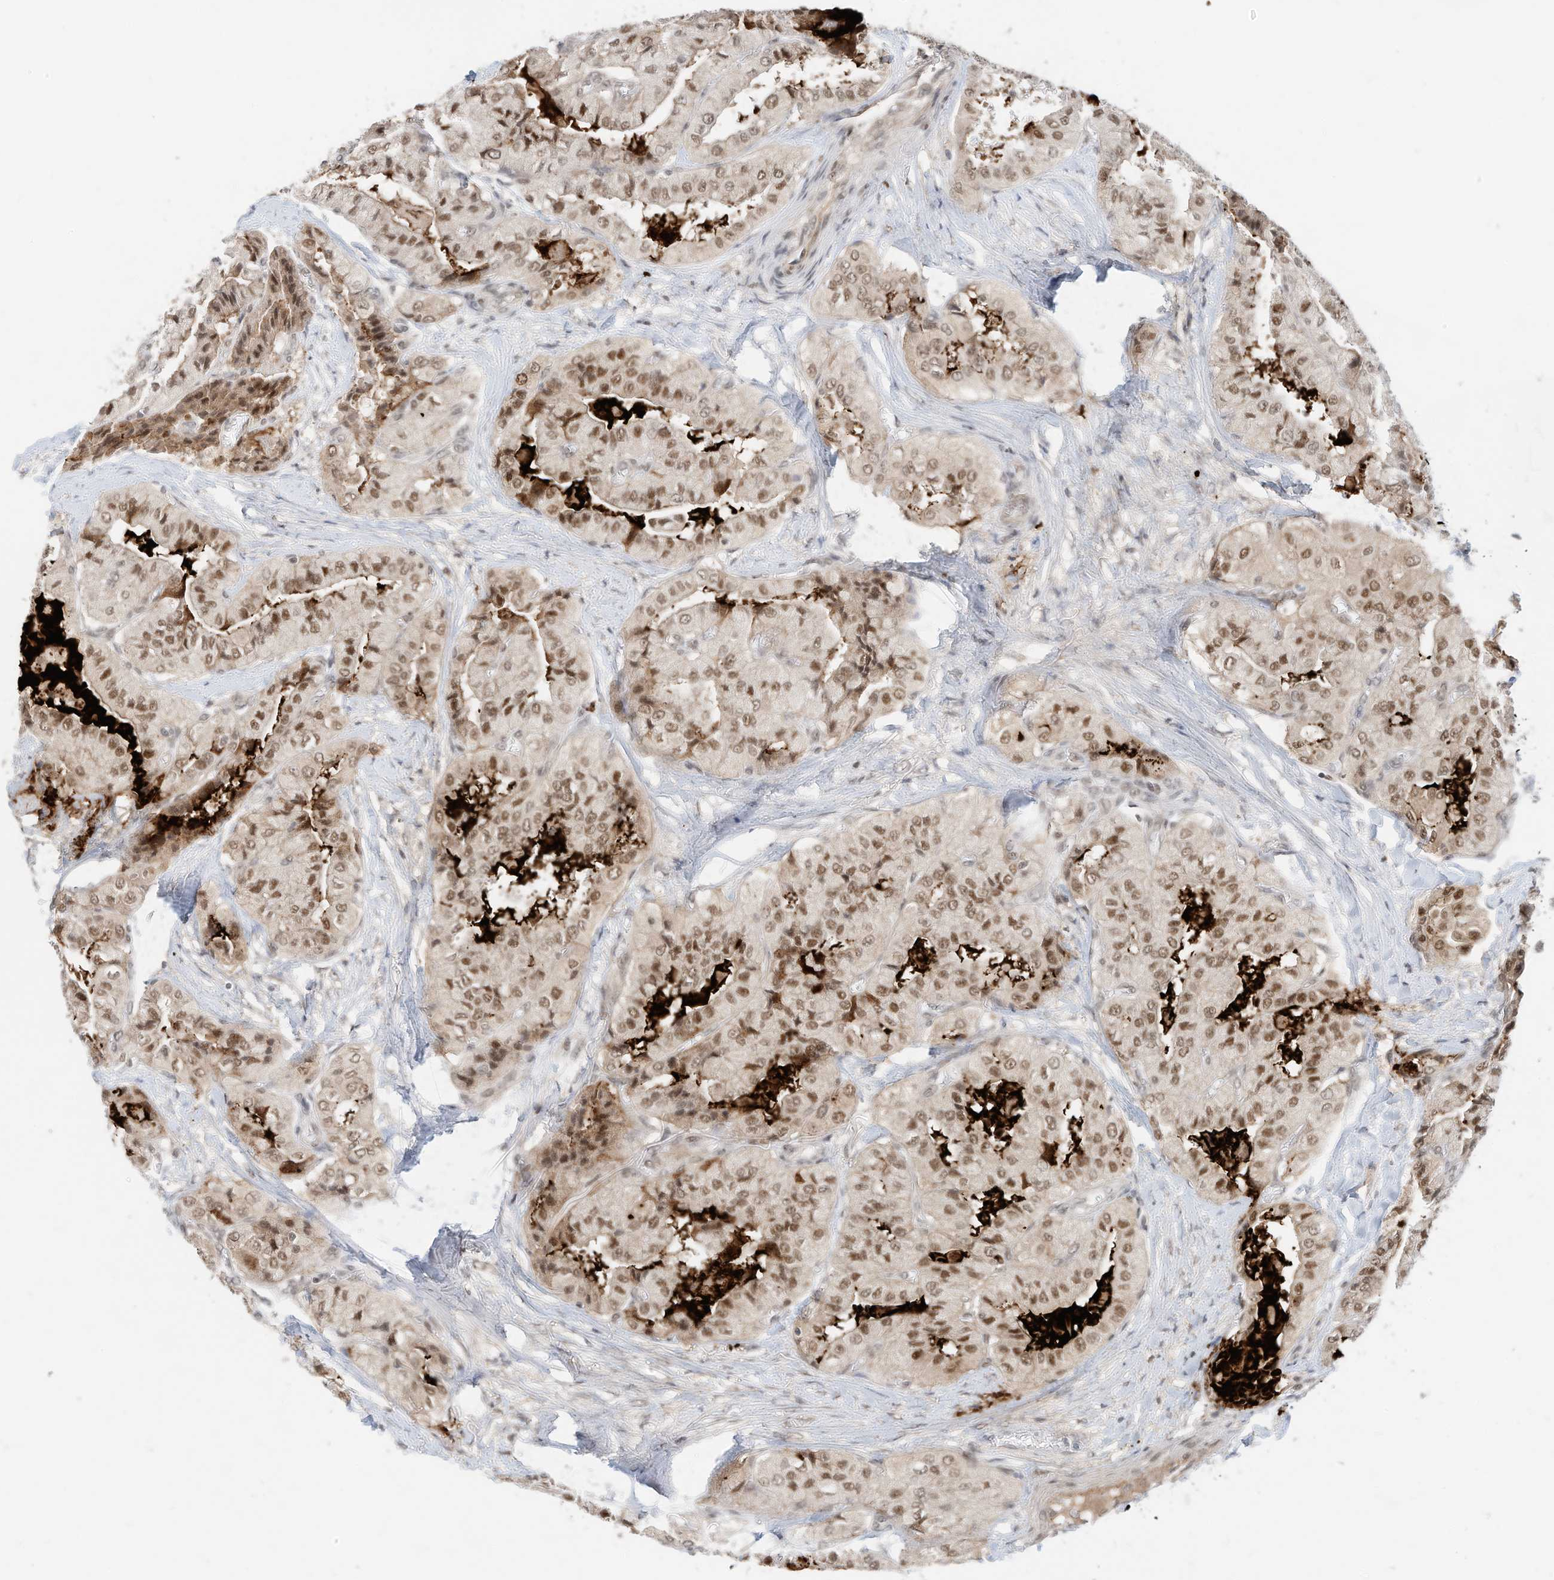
{"staining": {"intensity": "moderate", "quantity": ">75%", "location": "nuclear"}, "tissue": "thyroid cancer", "cell_type": "Tumor cells", "image_type": "cancer", "snomed": [{"axis": "morphology", "description": "Papillary adenocarcinoma, NOS"}, {"axis": "topography", "description": "Thyroid gland"}], "caption": "Protein staining by immunohistochemistry displays moderate nuclear positivity in about >75% of tumor cells in papillary adenocarcinoma (thyroid).", "gene": "OGT", "patient": {"sex": "female", "age": 59}}